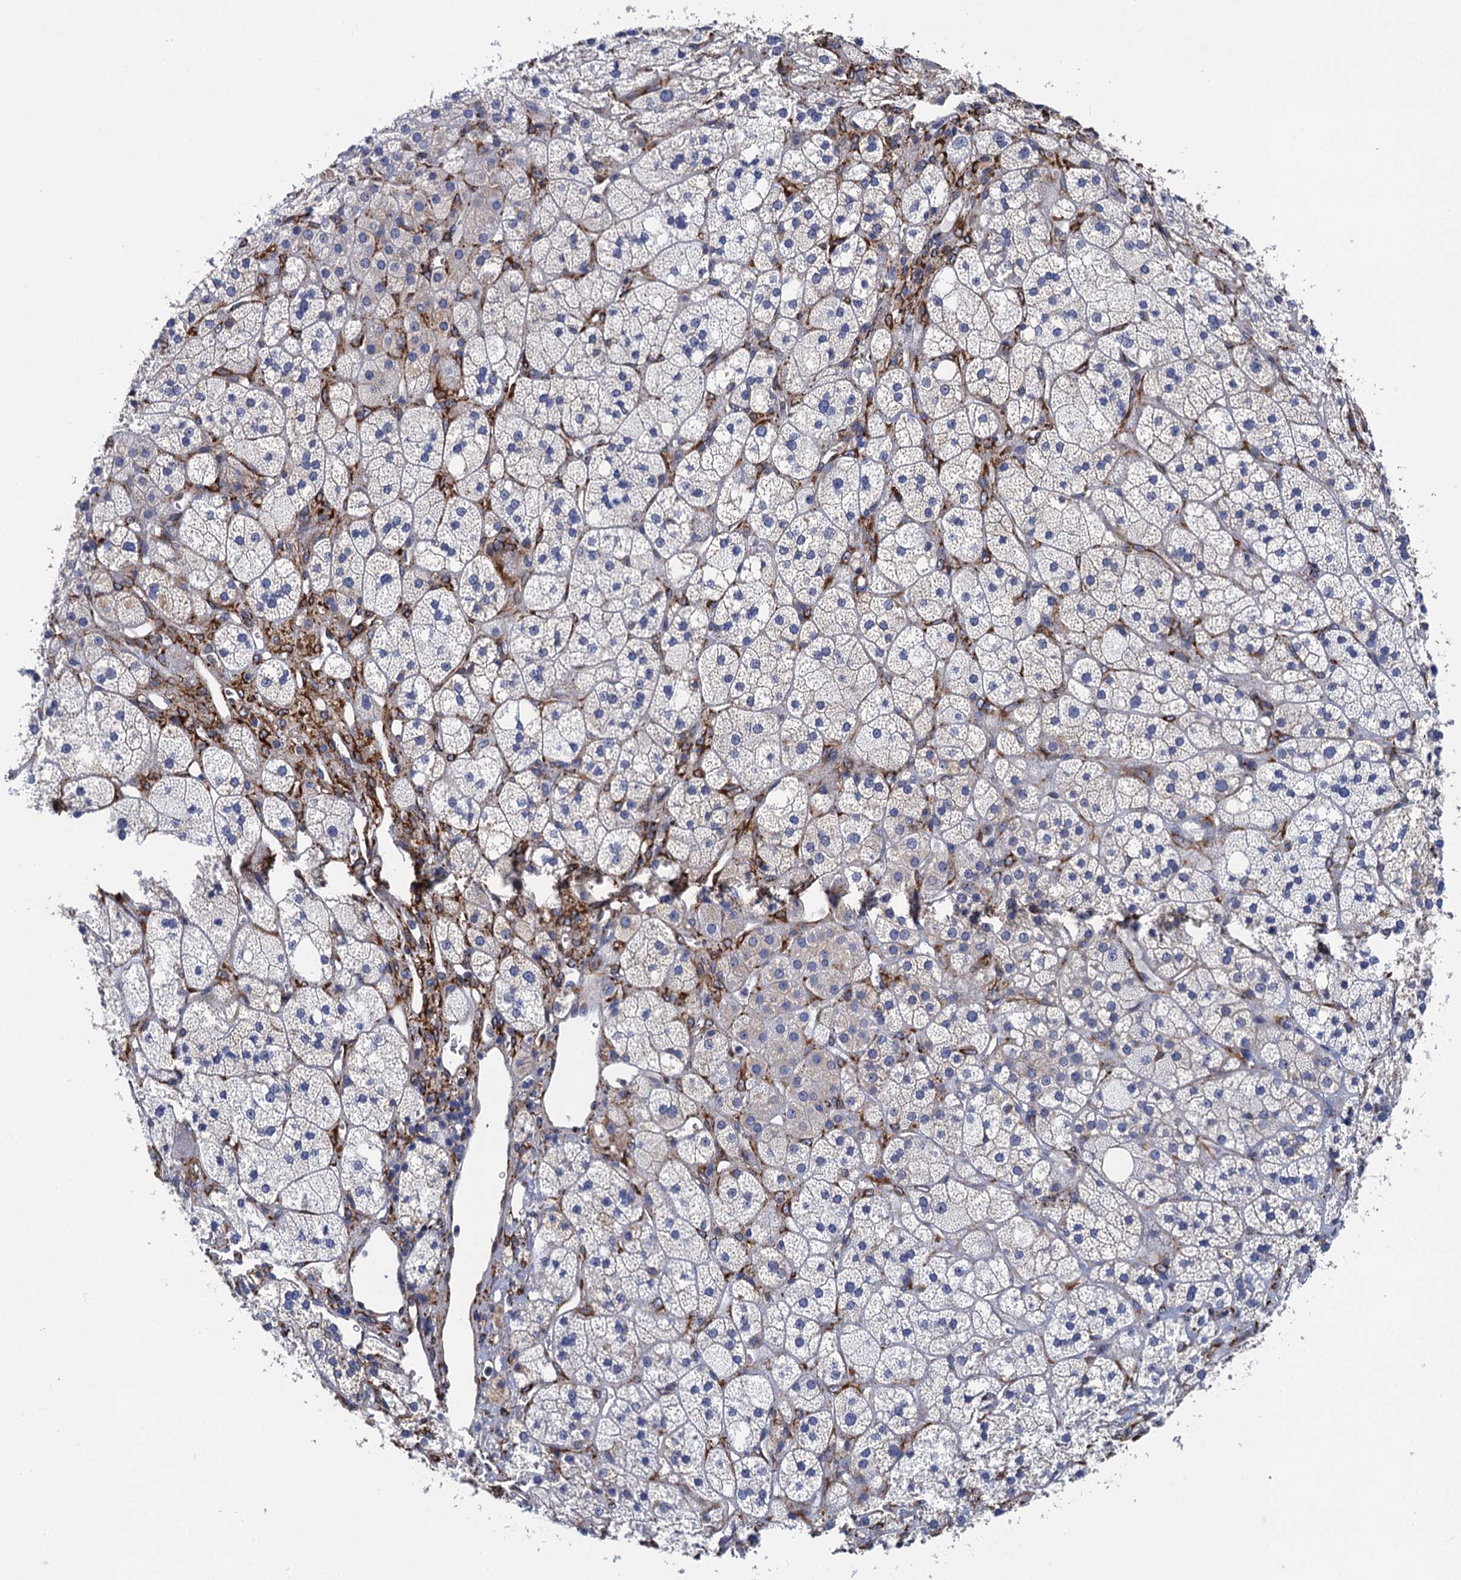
{"staining": {"intensity": "weak", "quantity": "<25%", "location": "cytoplasmic/membranous"}, "tissue": "adrenal gland", "cell_type": "Glandular cells", "image_type": "normal", "snomed": [{"axis": "morphology", "description": "Normal tissue, NOS"}, {"axis": "topography", "description": "Adrenal gland"}], "caption": "Immunohistochemistry (IHC) of unremarkable human adrenal gland reveals no expression in glandular cells.", "gene": "POGLUT3", "patient": {"sex": "male", "age": 61}}